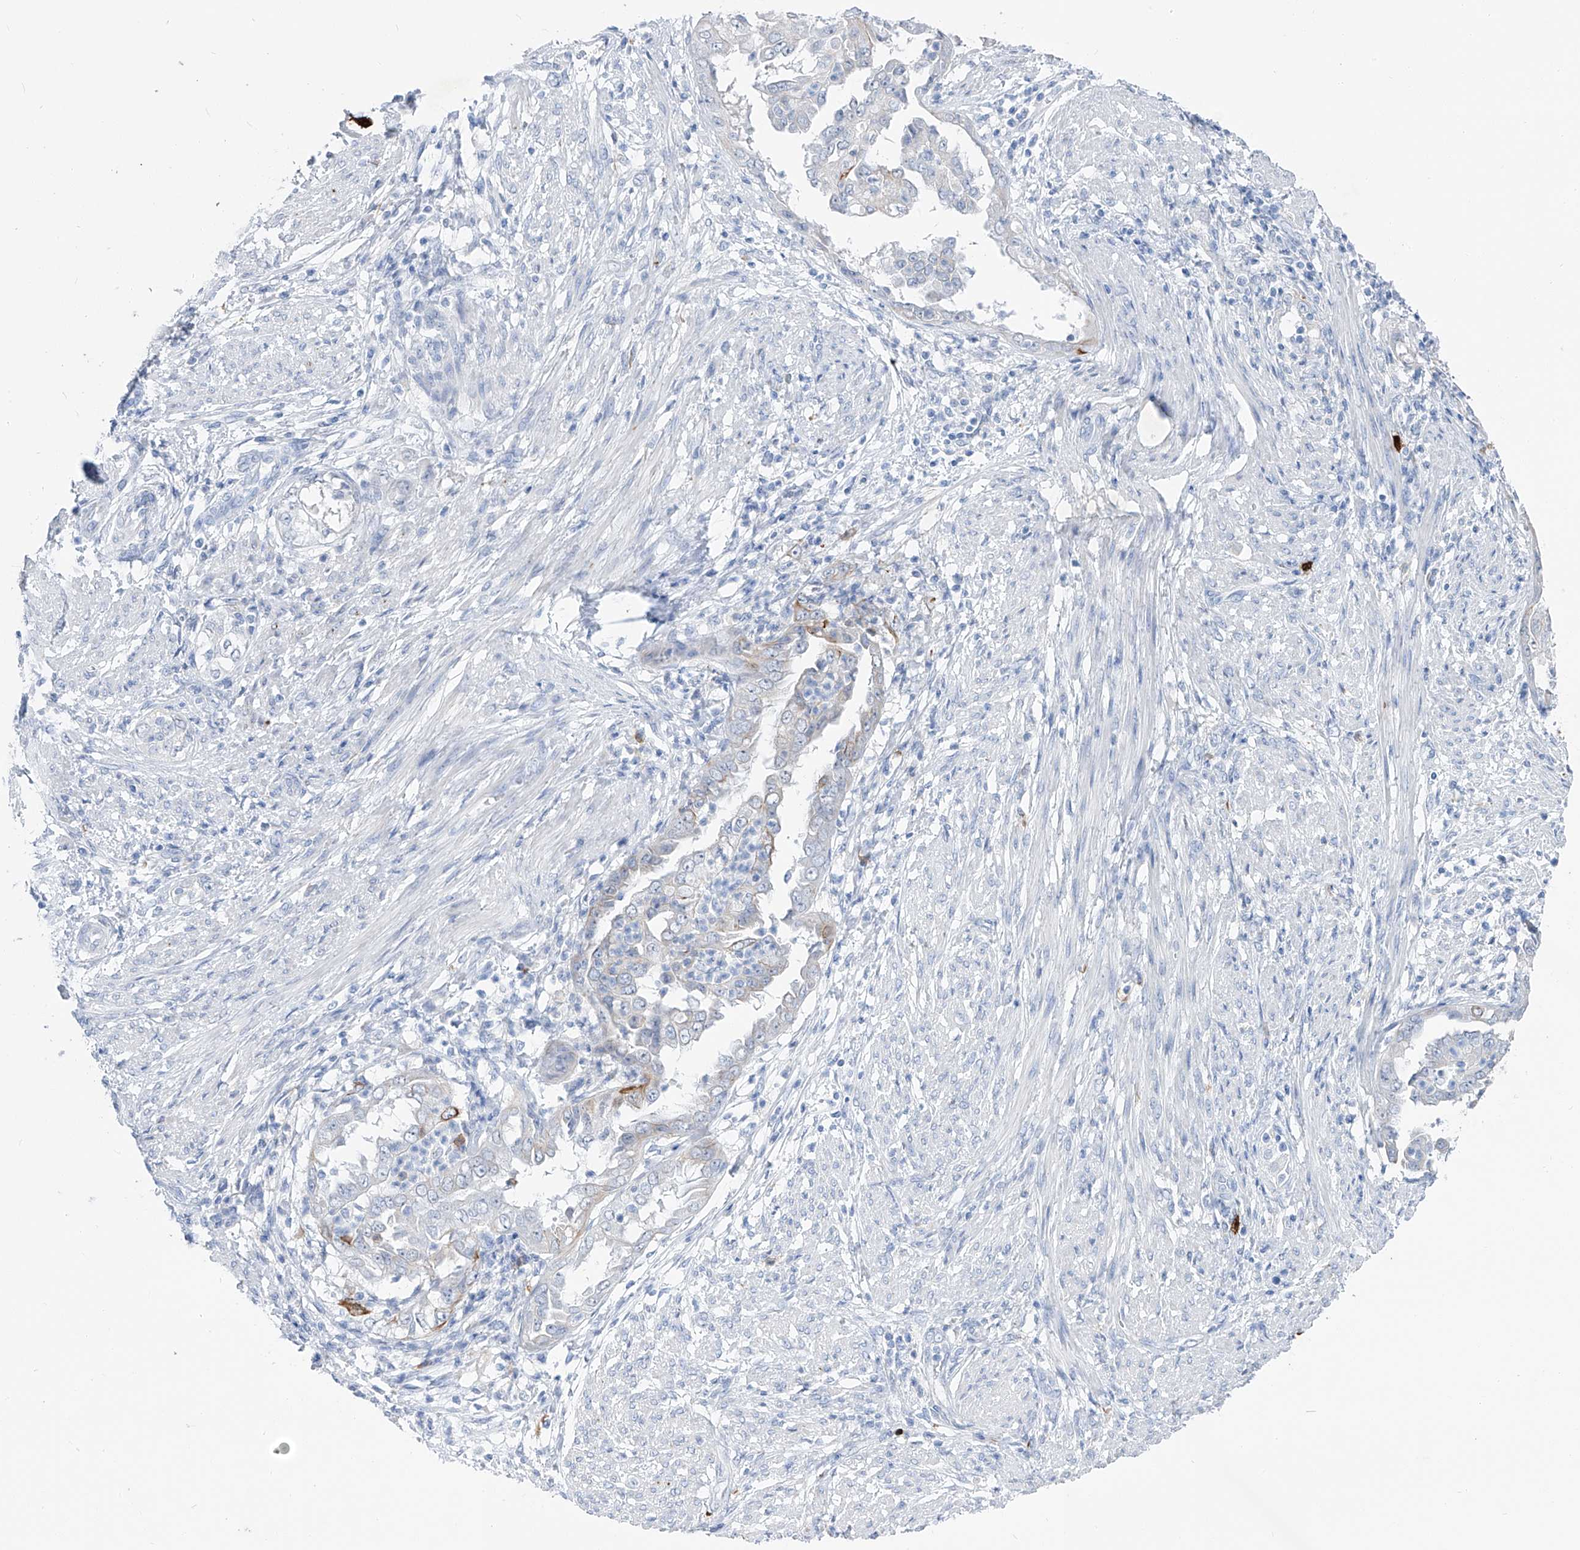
{"staining": {"intensity": "strong", "quantity": "<25%", "location": "cytoplasmic/membranous"}, "tissue": "endometrial cancer", "cell_type": "Tumor cells", "image_type": "cancer", "snomed": [{"axis": "morphology", "description": "Adenocarcinoma, NOS"}, {"axis": "topography", "description": "Endometrium"}], "caption": "This micrograph reveals immunohistochemistry (IHC) staining of human endometrial adenocarcinoma, with medium strong cytoplasmic/membranous positivity in about <25% of tumor cells.", "gene": "FRS3", "patient": {"sex": "female", "age": 85}}